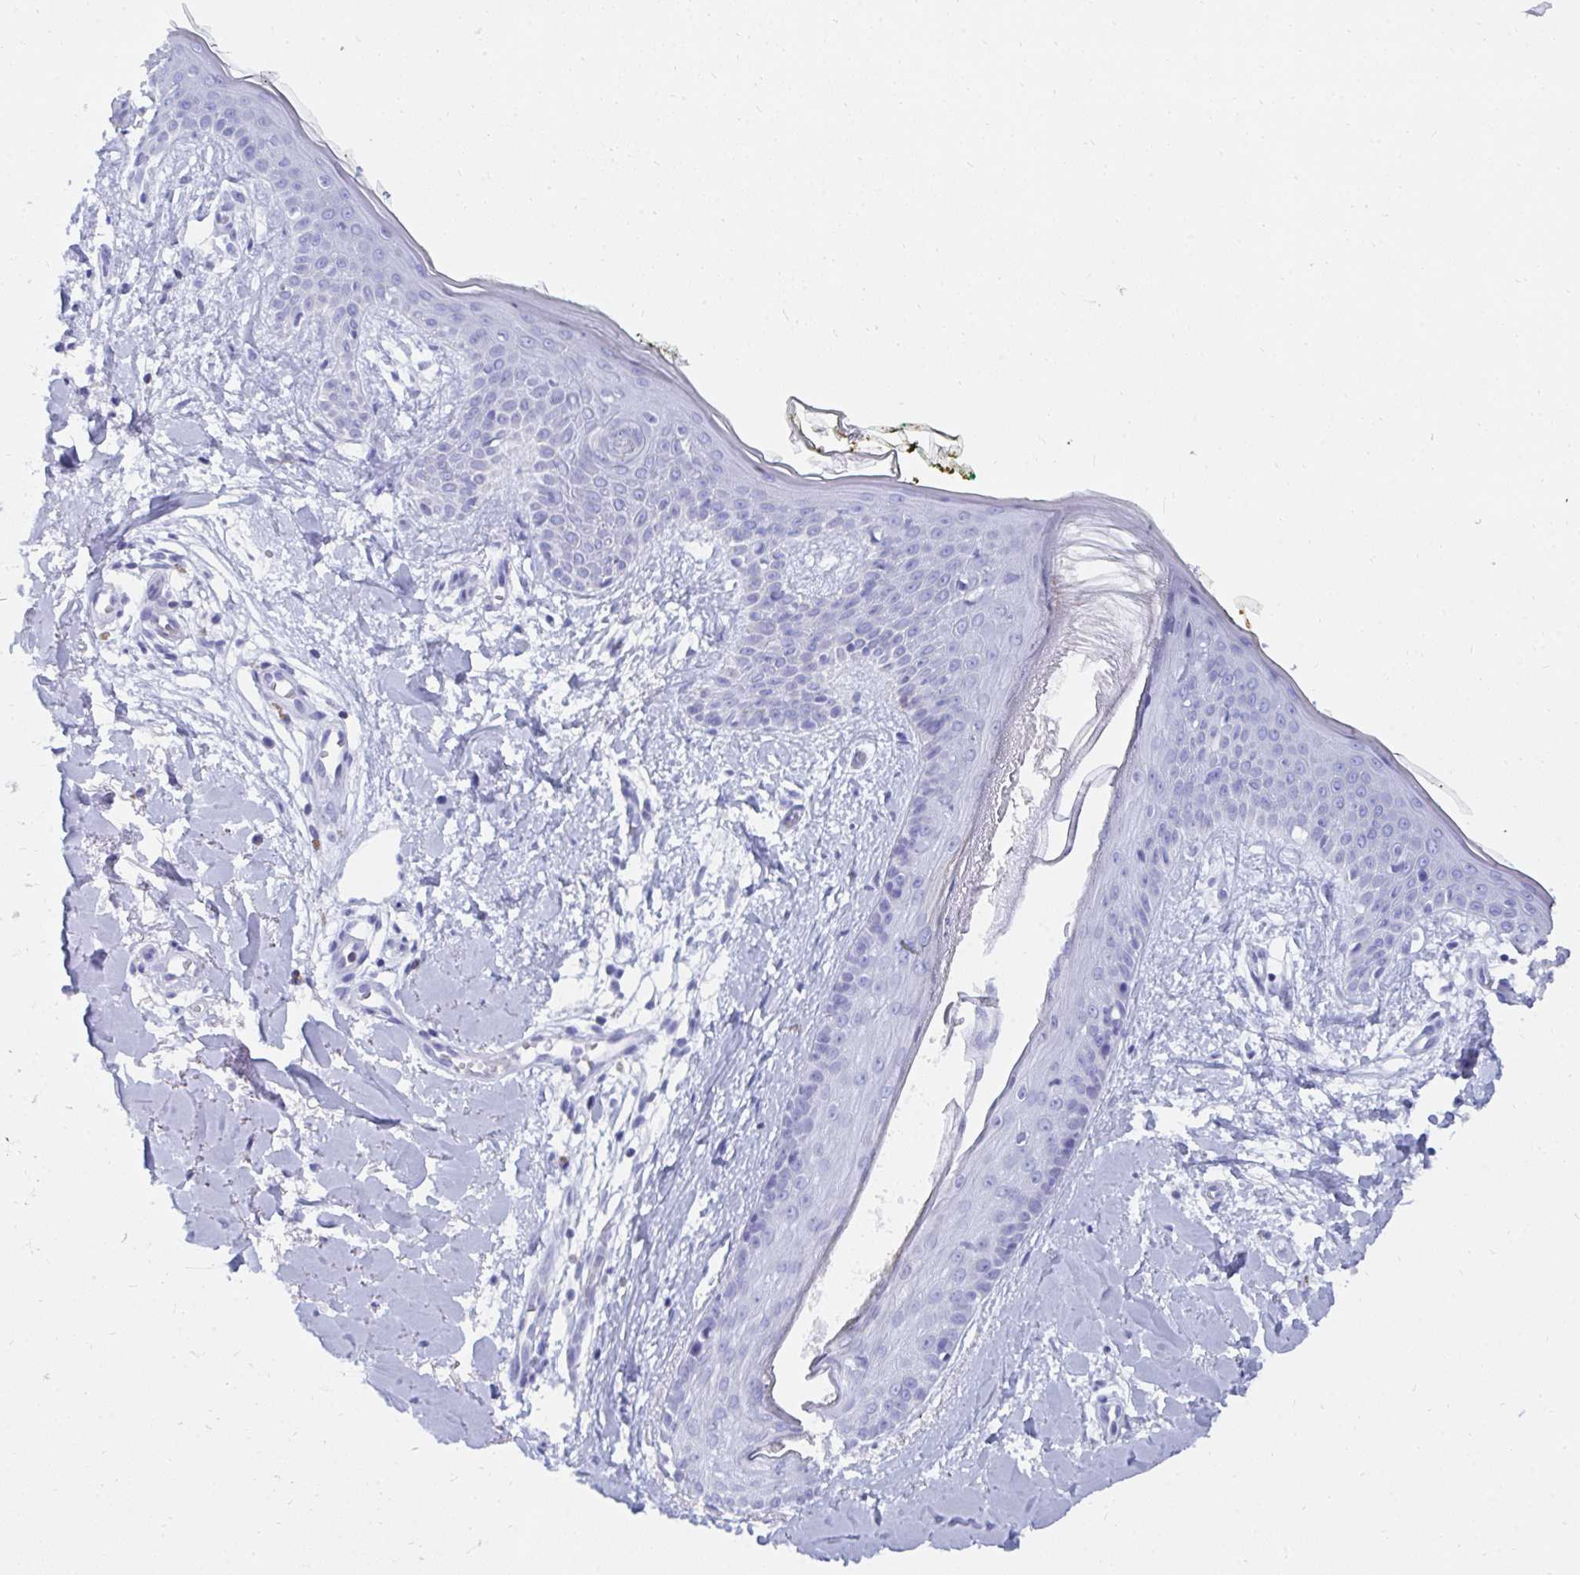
{"staining": {"intensity": "negative", "quantity": "none", "location": "none"}, "tissue": "skin", "cell_type": "Fibroblasts", "image_type": "normal", "snomed": [{"axis": "morphology", "description": "Normal tissue, NOS"}, {"axis": "topography", "description": "Skin"}], "caption": "A micrograph of human skin is negative for staining in fibroblasts. (Brightfield microscopy of DAB IHC at high magnification).", "gene": "CD7", "patient": {"sex": "female", "age": 34}}